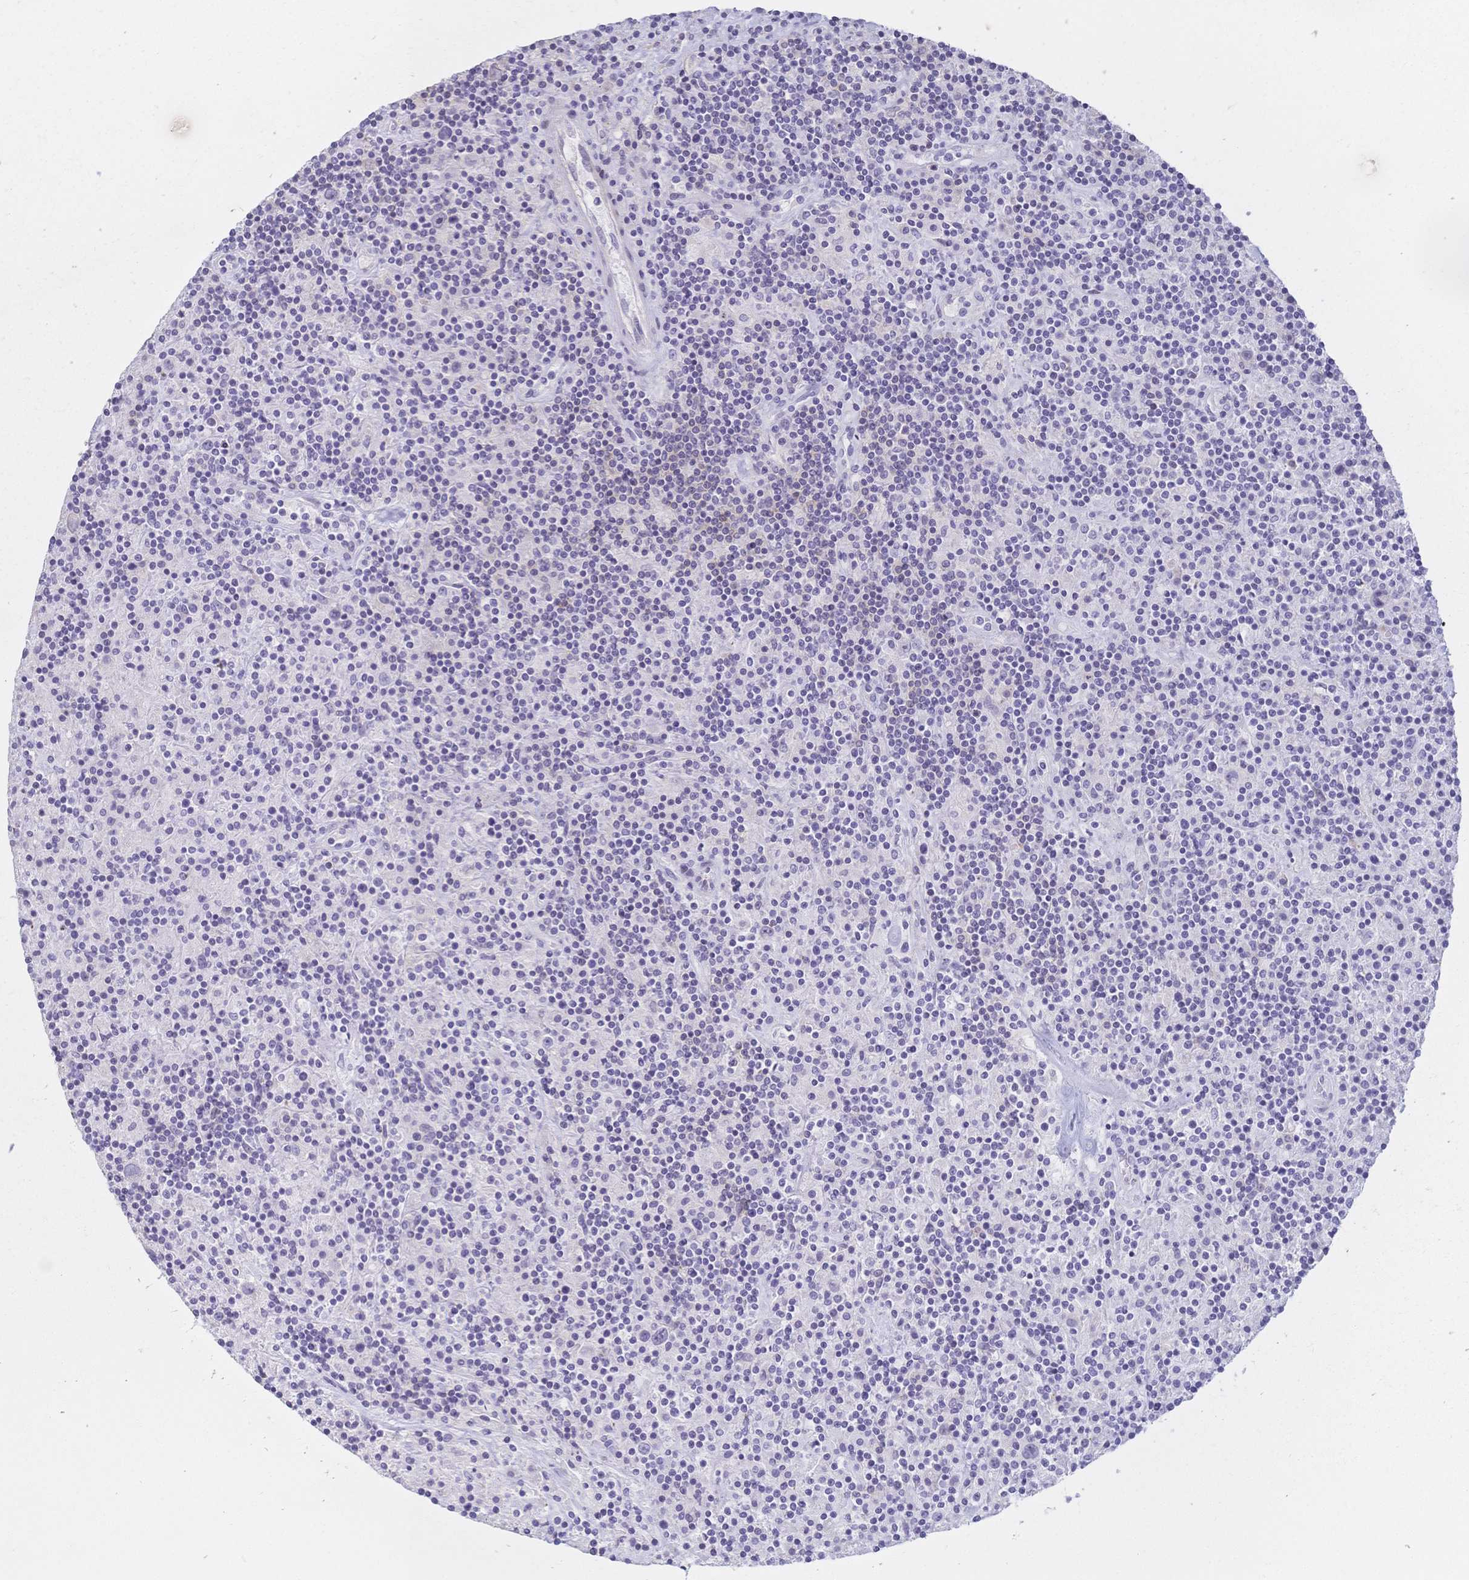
{"staining": {"intensity": "negative", "quantity": "none", "location": "none"}, "tissue": "lymphoma", "cell_type": "Tumor cells", "image_type": "cancer", "snomed": [{"axis": "morphology", "description": "Hodgkin's disease, NOS"}, {"axis": "topography", "description": "Lymph node"}], "caption": "Tumor cells are negative for brown protein staining in lymphoma.", "gene": "CR2", "patient": {"sex": "male", "age": 70}}